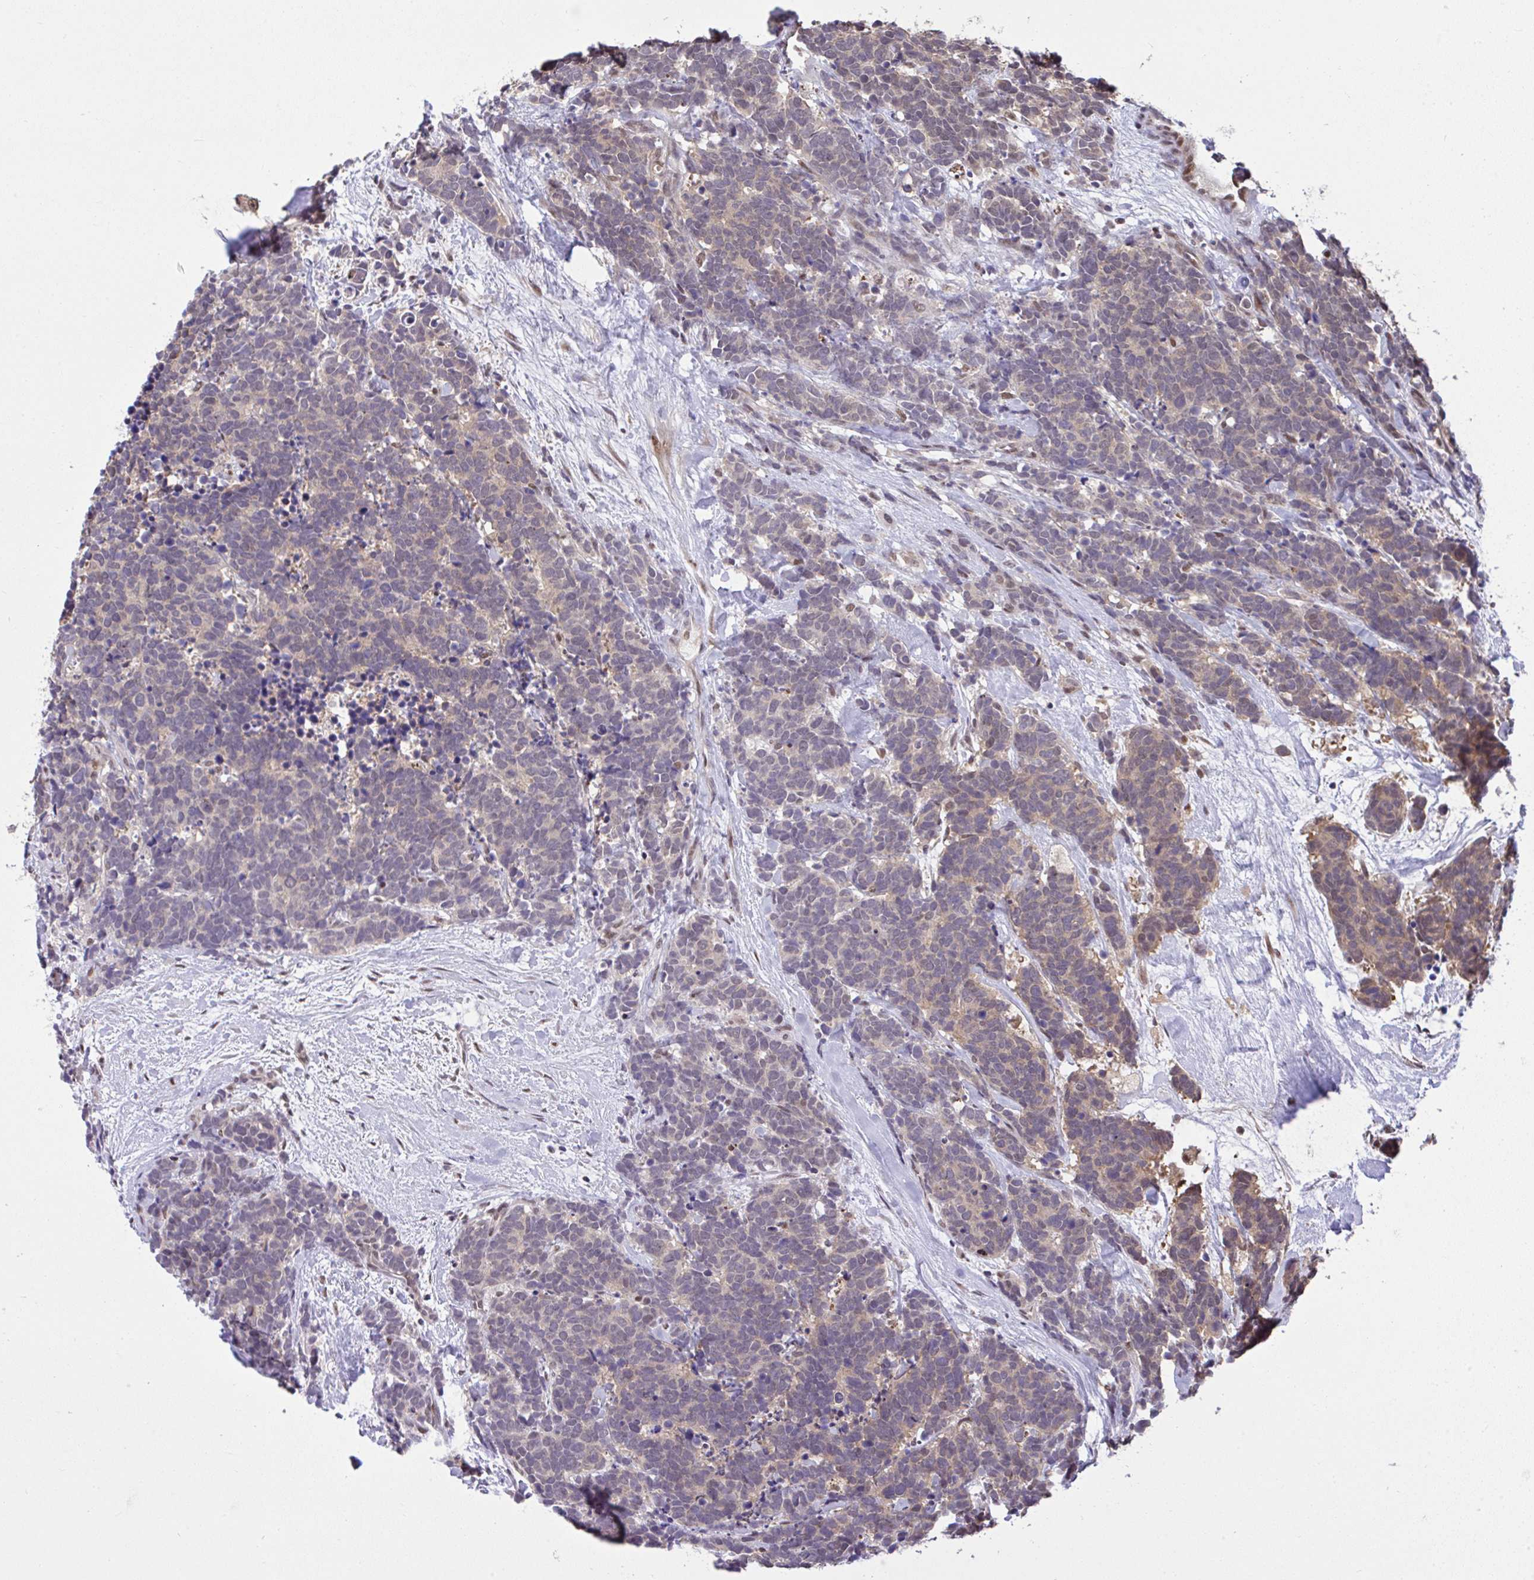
{"staining": {"intensity": "weak", "quantity": "25%-75%", "location": "cytoplasmic/membranous"}, "tissue": "carcinoid", "cell_type": "Tumor cells", "image_type": "cancer", "snomed": [{"axis": "morphology", "description": "Carcinoma, NOS"}, {"axis": "morphology", "description": "Carcinoid, malignant, NOS"}, {"axis": "topography", "description": "Prostate"}], "caption": "Immunohistochemistry (IHC) (DAB (3,3'-diaminobenzidine)) staining of human carcinoma displays weak cytoplasmic/membranous protein staining in about 25%-75% of tumor cells. (DAB (3,3'-diaminobenzidine) IHC, brown staining for protein, blue staining for nuclei).", "gene": "GLIS3", "patient": {"sex": "male", "age": 57}}